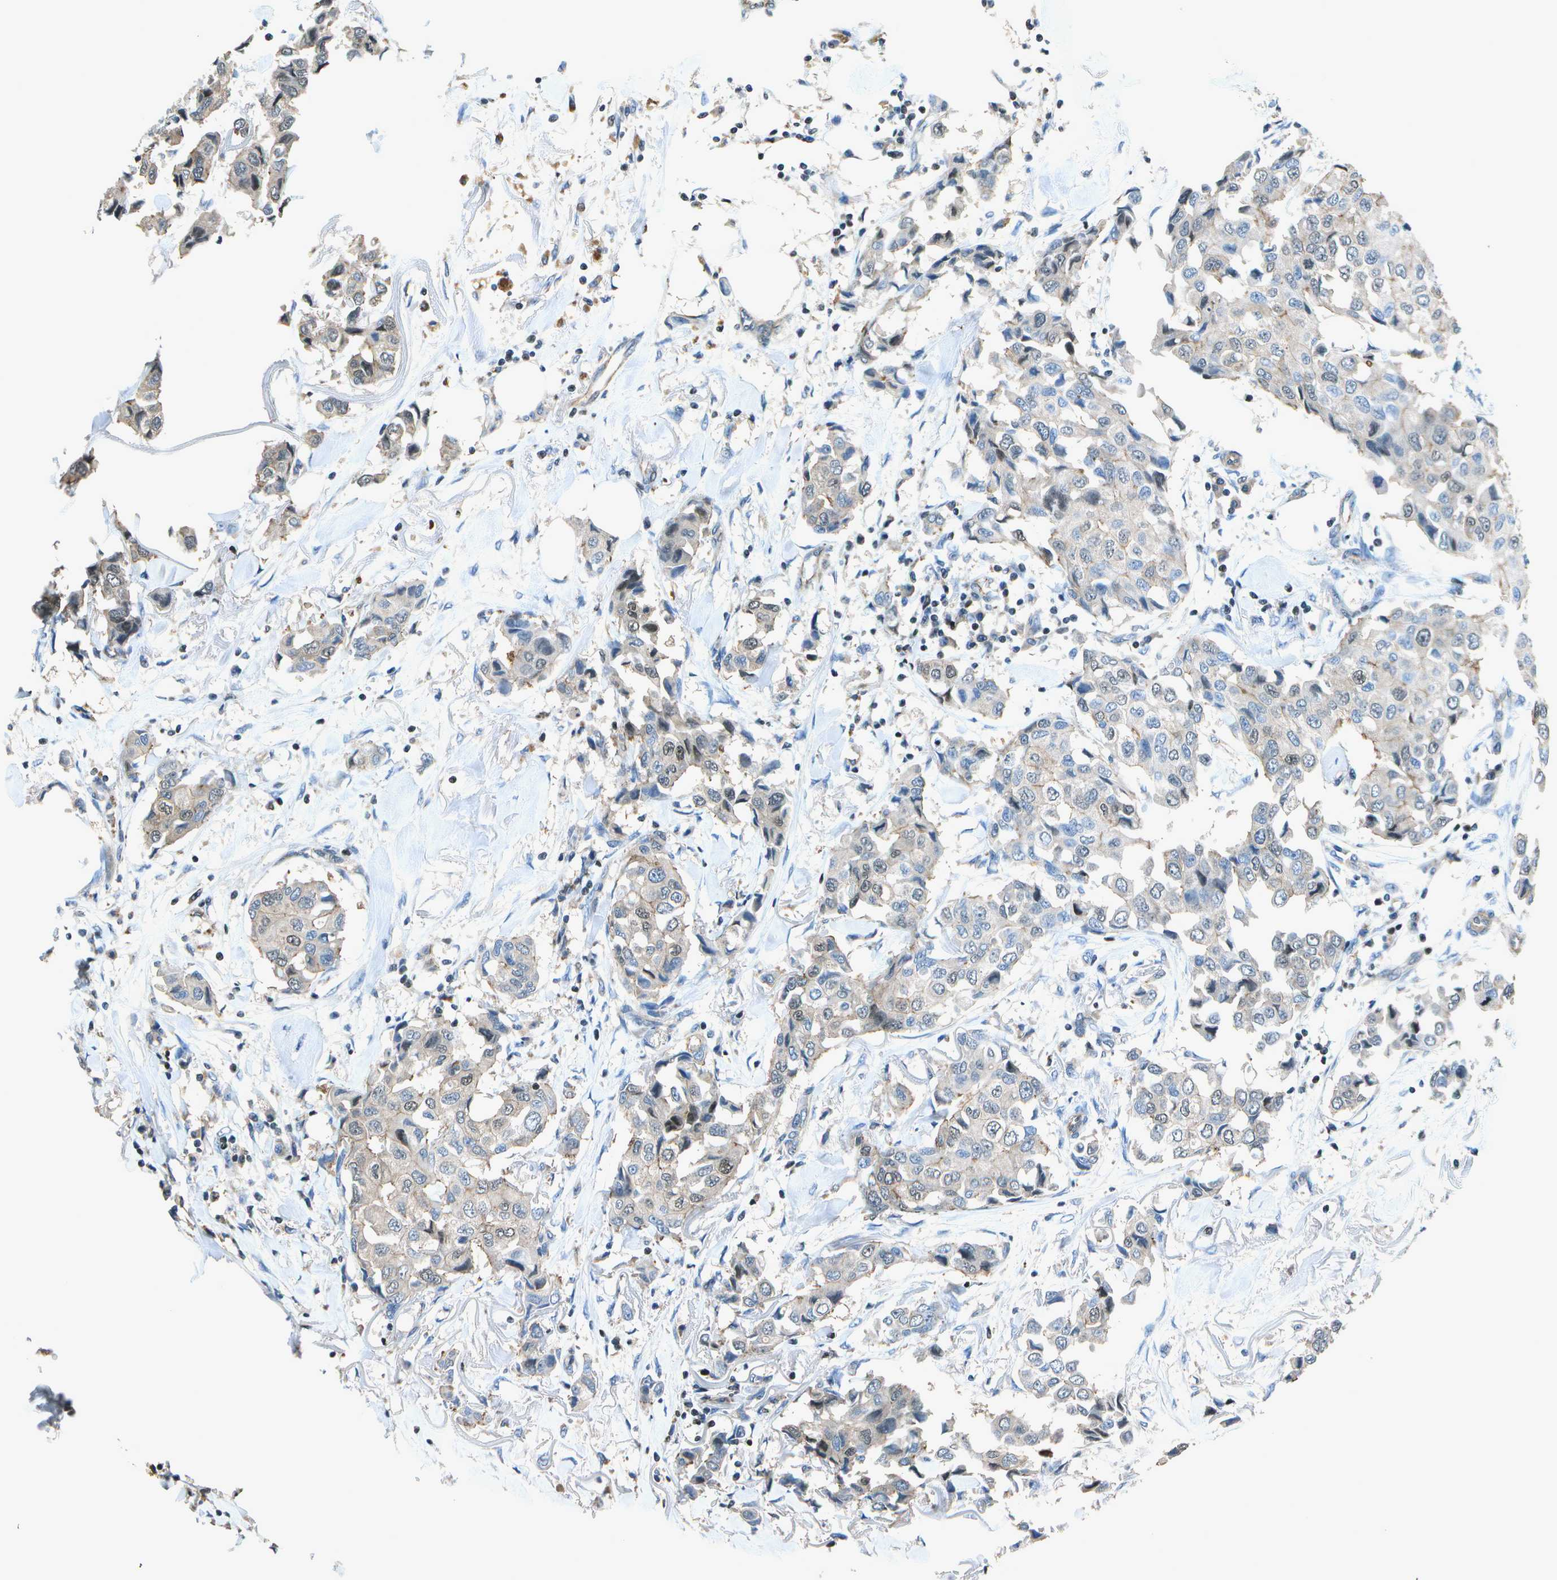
{"staining": {"intensity": "moderate", "quantity": "<25%", "location": "cytoplasmic/membranous,nuclear"}, "tissue": "breast cancer", "cell_type": "Tumor cells", "image_type": "cancer", "snomed": [{"axis": "morphology", "description": "Duct carcinoma"}, {"axis": "topography", "description": "Breast"}], "caption": "Immunohistochemistry of human breast cancer (invasive ductal carcinoma) exhibits low levels of moderate cytoplasmic/membranous and nuclear positivity in about <25% of tumor cells.", "gene": "PDLIM1", "patient": {"sex": "female", "age": 80}}